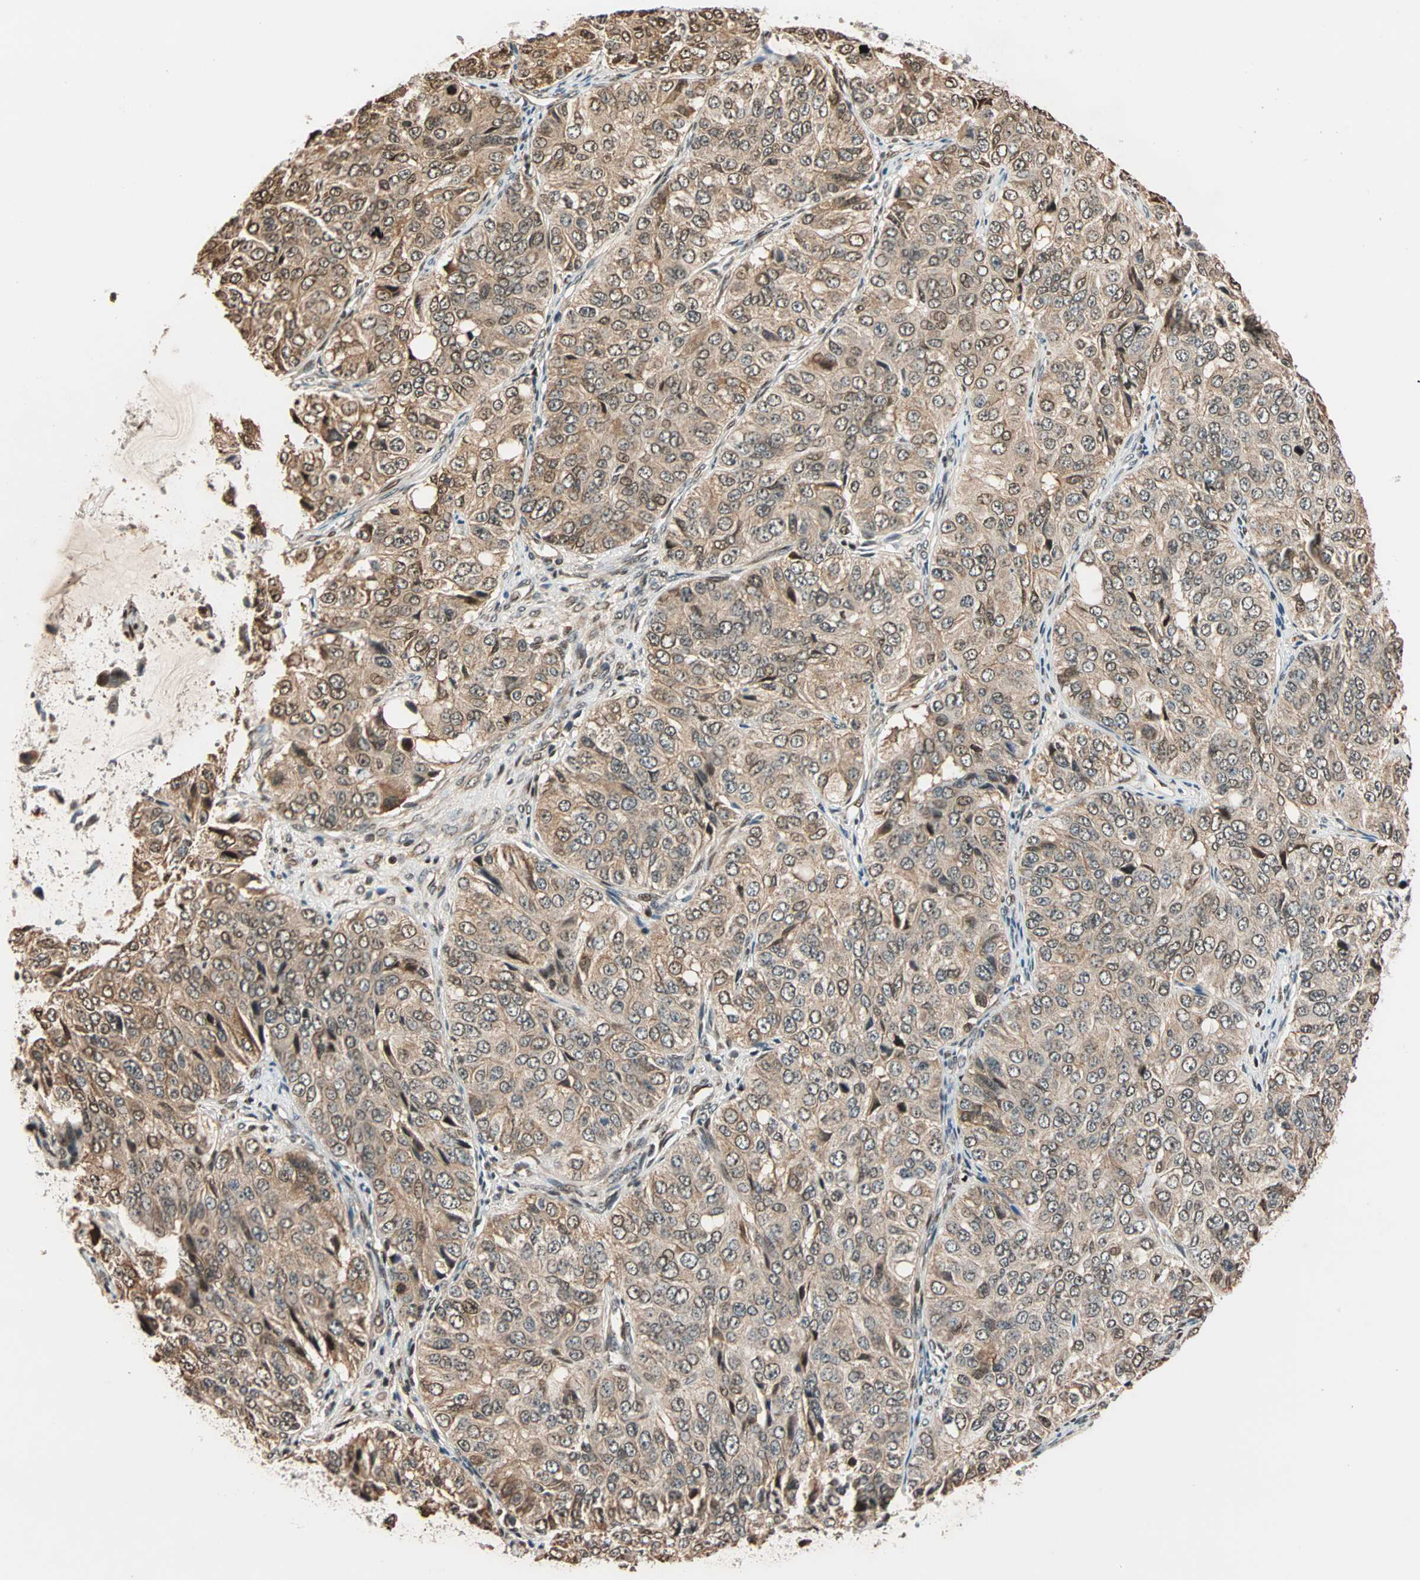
{"staining": {"intensity": "moderate", "quantity": ">75%", "location": "cytoplasmic/membranous,nuclear"}, "tissue": "ovarian cancer", "cell_type": "Tumor cells", "image_type": "cancer", "snomed": [{"axis": "morphology", "description": "Carcinoma, endometroid"}, {"axis": "topography", "description": "Ovary"}], "caption": "Immunohistochemical staining of human ovarian cancer (endometroid carcinoma) reveals moderate cytoplasmic/membranous and nuclear protein staining in approximately >75% of tumor cells. Nuclei are stained in blue.", "gene": "HECW1", "patient": {"sex": "female", "age": 51}}